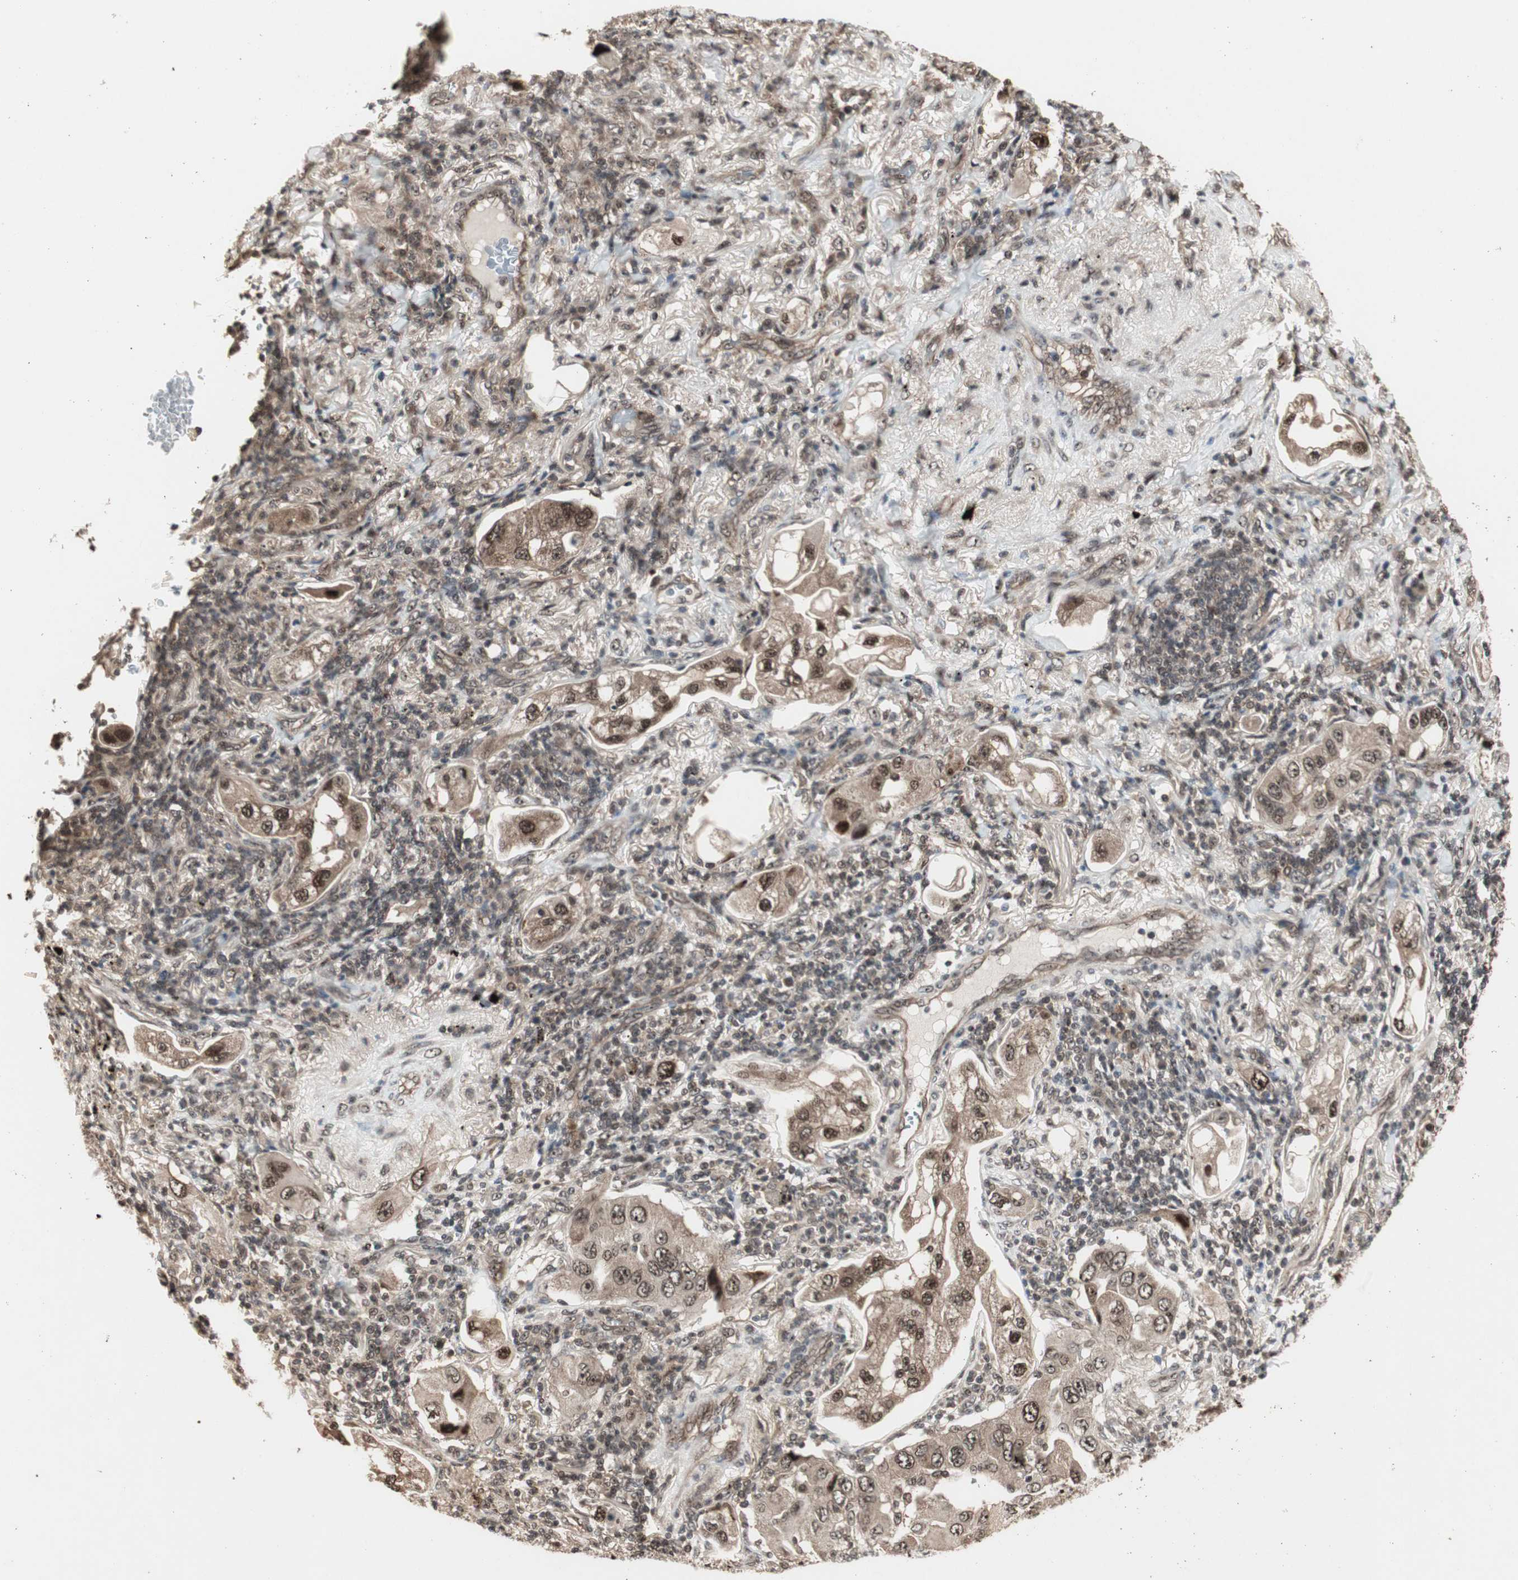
{"staining": {"intensity": "moderate", "quantity": ">75%", "location": "cytoplasmic/membranous,nuclear"}, "tissue": "lung cancer", "cell_type": "Tumor cells", "image_type": "cancer", "snomed": [{"axis": "morphology", "description": "Adenocarcinoma, NOS"}, {"axis": "topography", "description": "Lung"}], "caption": "Immunohistochemistry (DAB) staining of lung adenocarcinoma reveals moderate cytoplasmic/membranous and nuclear protein expression in approximately >75% of tumor cells.", "gene": "CSNK2B", "patient": {"sex": "female", "age": 65}}